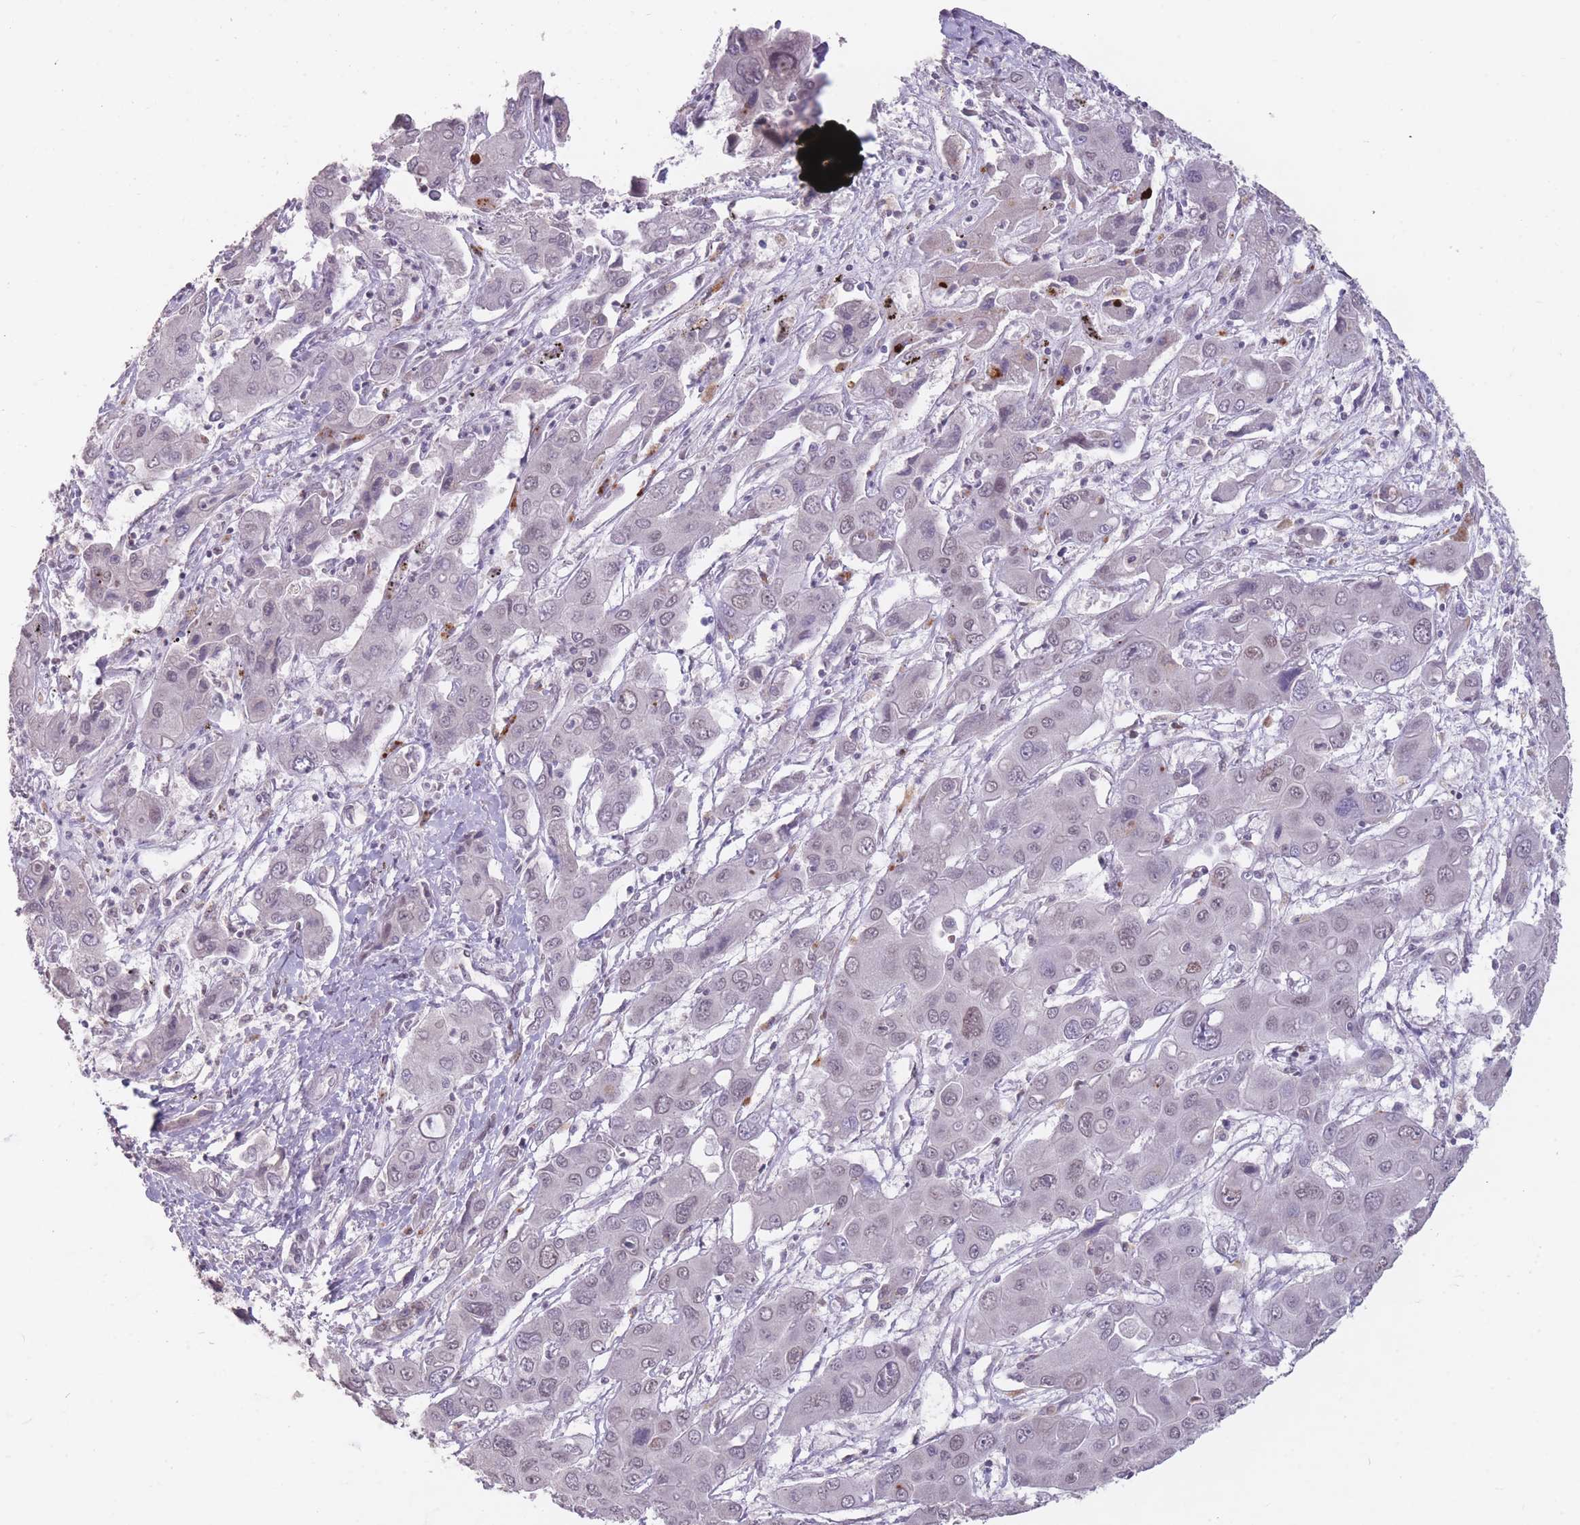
{"staining": {"intensity": "negative", "quantity": "none", "location": "none"}, "tissue": "liver cancer", "cell_type": "Tumor cells", "image_type": "cancer", "snomed": [{"axis": "morphology", "description": "Cholangiocarcinoma"}, {"axis": "topography", "description": "Liver"}], "caption": "Immunohistochemistry (IHC) of liver cancer (cholangiocarcinoma) displays no expression in tumor cells. Nuclei are stained in blue.", "gene": "HNRNPUL1", "patient": {"sex": "male", "age": 67}}